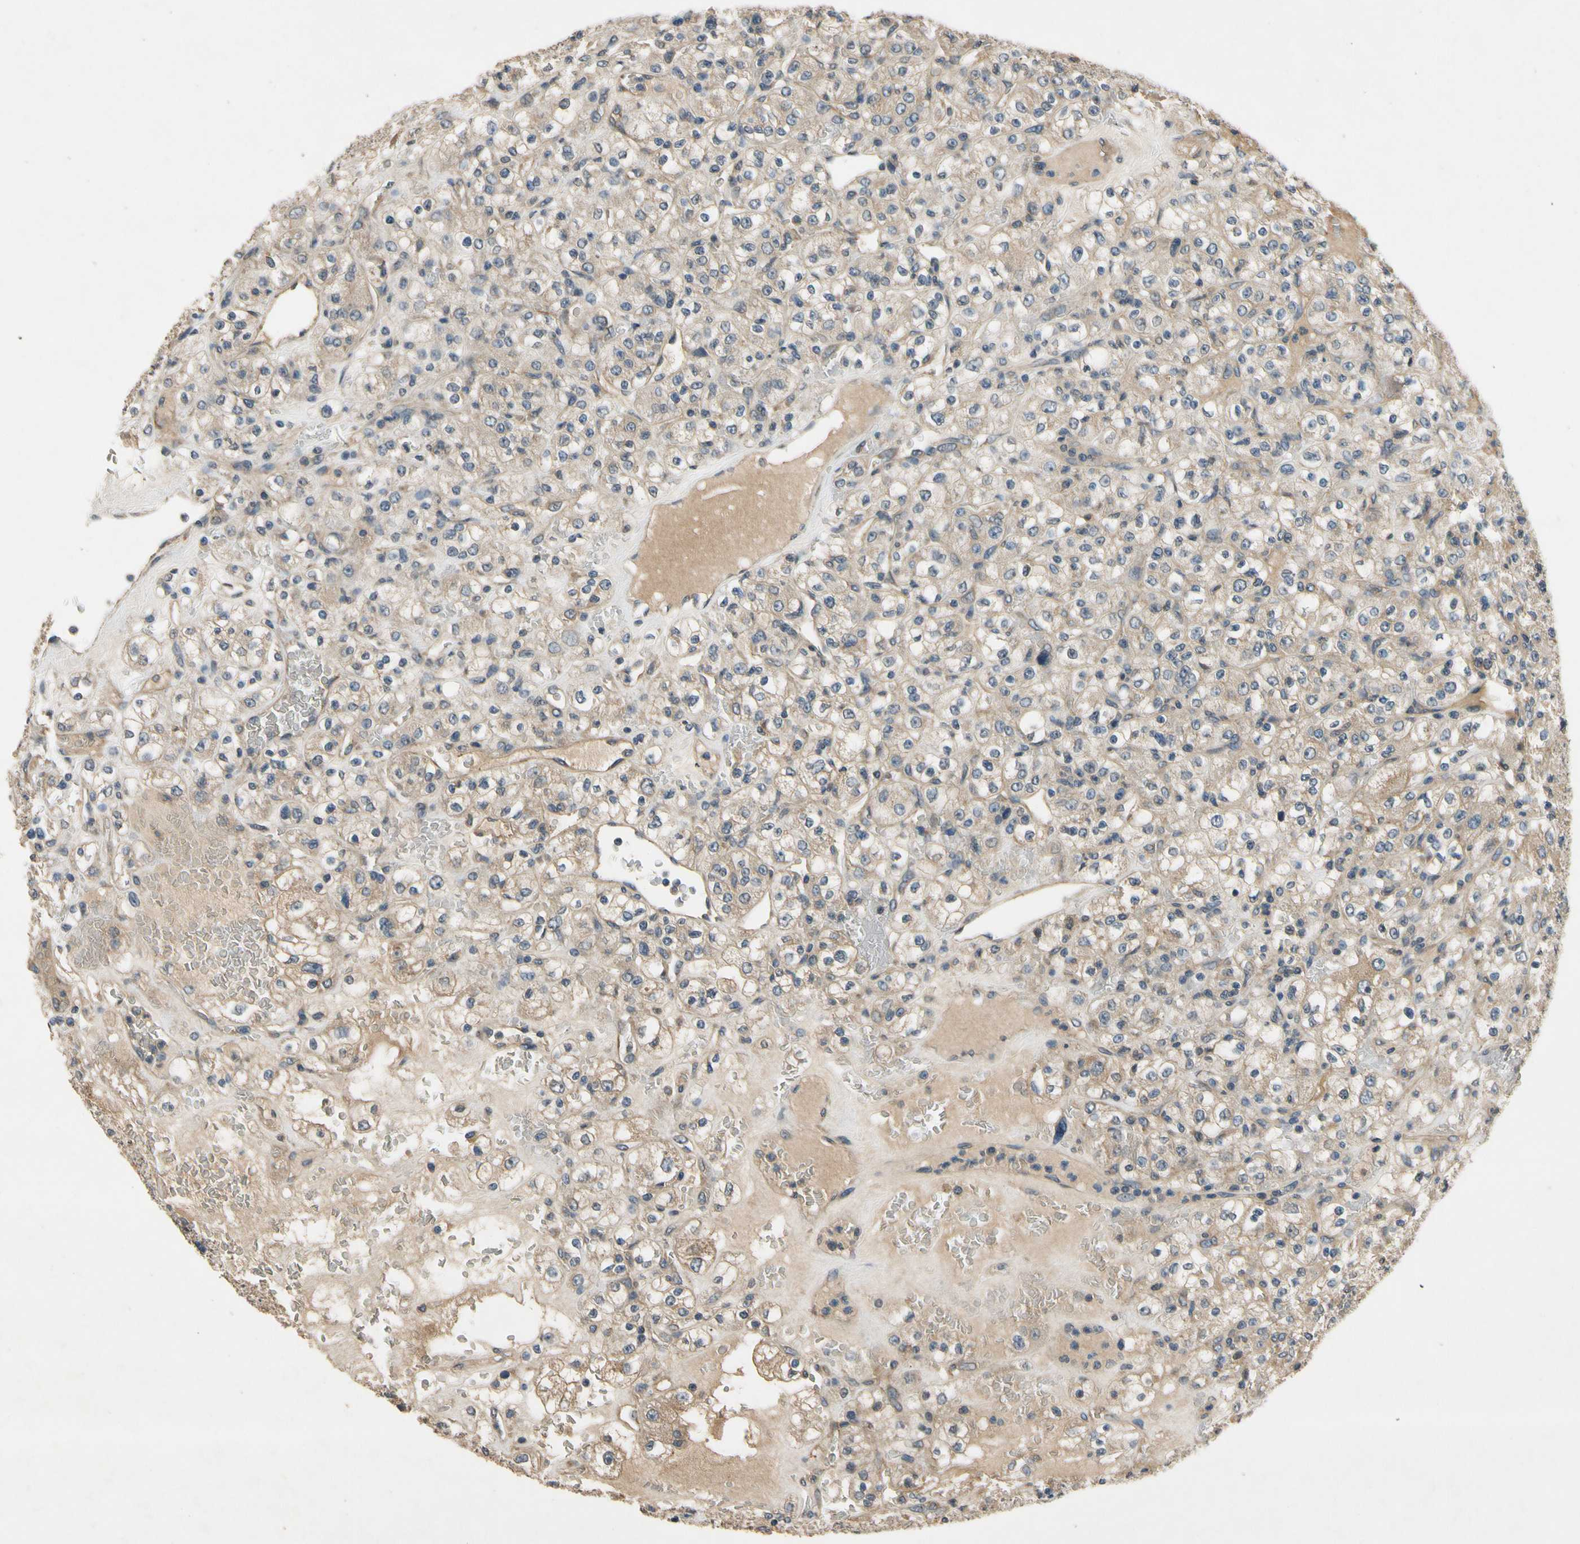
{"staining": {"intensity": "weak", "quantity": "25%-75%", "location": "cytoplasmic/membranous"}, "tissue": "renal cancer", "cell_type": "Tumor cells", "image_type": "cancer", "snomed": [{"axis": "morphology", "description": "Normal tissue, NOS"}, {"axis": "morphology", "description": "Adenocarcinoma, NOS"}, {"axis": "topography", "description": "Kidney"}], "caption": "This image shows IHC staining of human adenocarcinoma (renal), with low weak cytoplasmic/membranous expression in about 25%-75% of tumor cells.", "gene": "ALKBH3", "patient": {"sex": "female", "age": 72}}